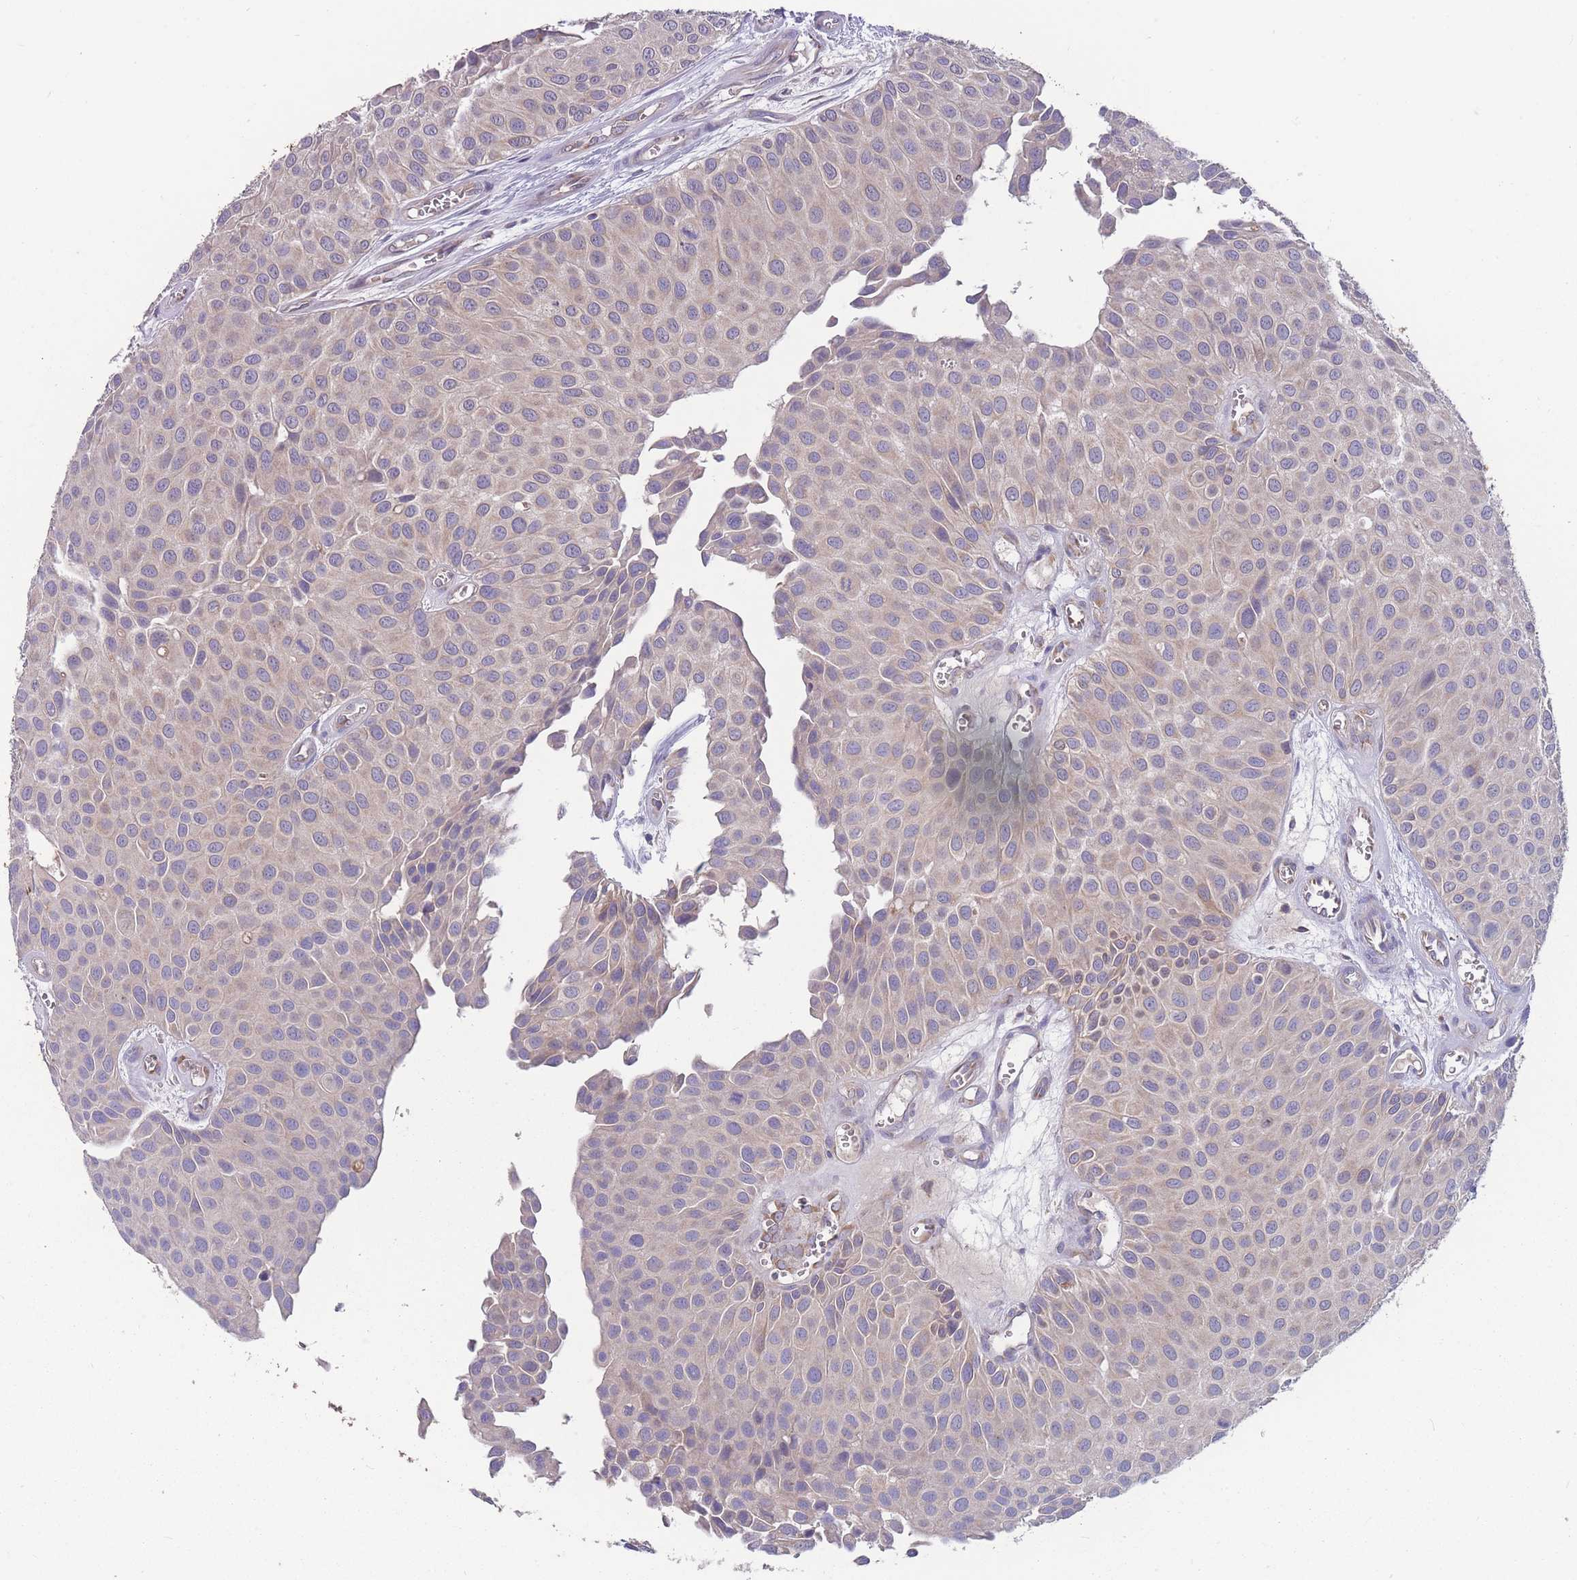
{"staining": {"intensity": "weak", "quantity": ">75%", "location": "cytoplasmic/membranous"}, "tissue": "urothelial cancer", "cell_type": "Tumor cells", "image_type": "cancer", "snomed": [{"axis": "morphology", "description": "Urothelial carcinoma, Low grade"}, {"axis": "topography", "description": "Urinary bladder"}], "caption": "DAB (3,3'-diaminobenzidine) immunohistochemical staining of human urothelial cancer exhibits weak cytoplasmic/membranous protein staining in about >75% of tumor cells.", "gene": "STIM2", "patient": {"sex": "male", "age": 88}}